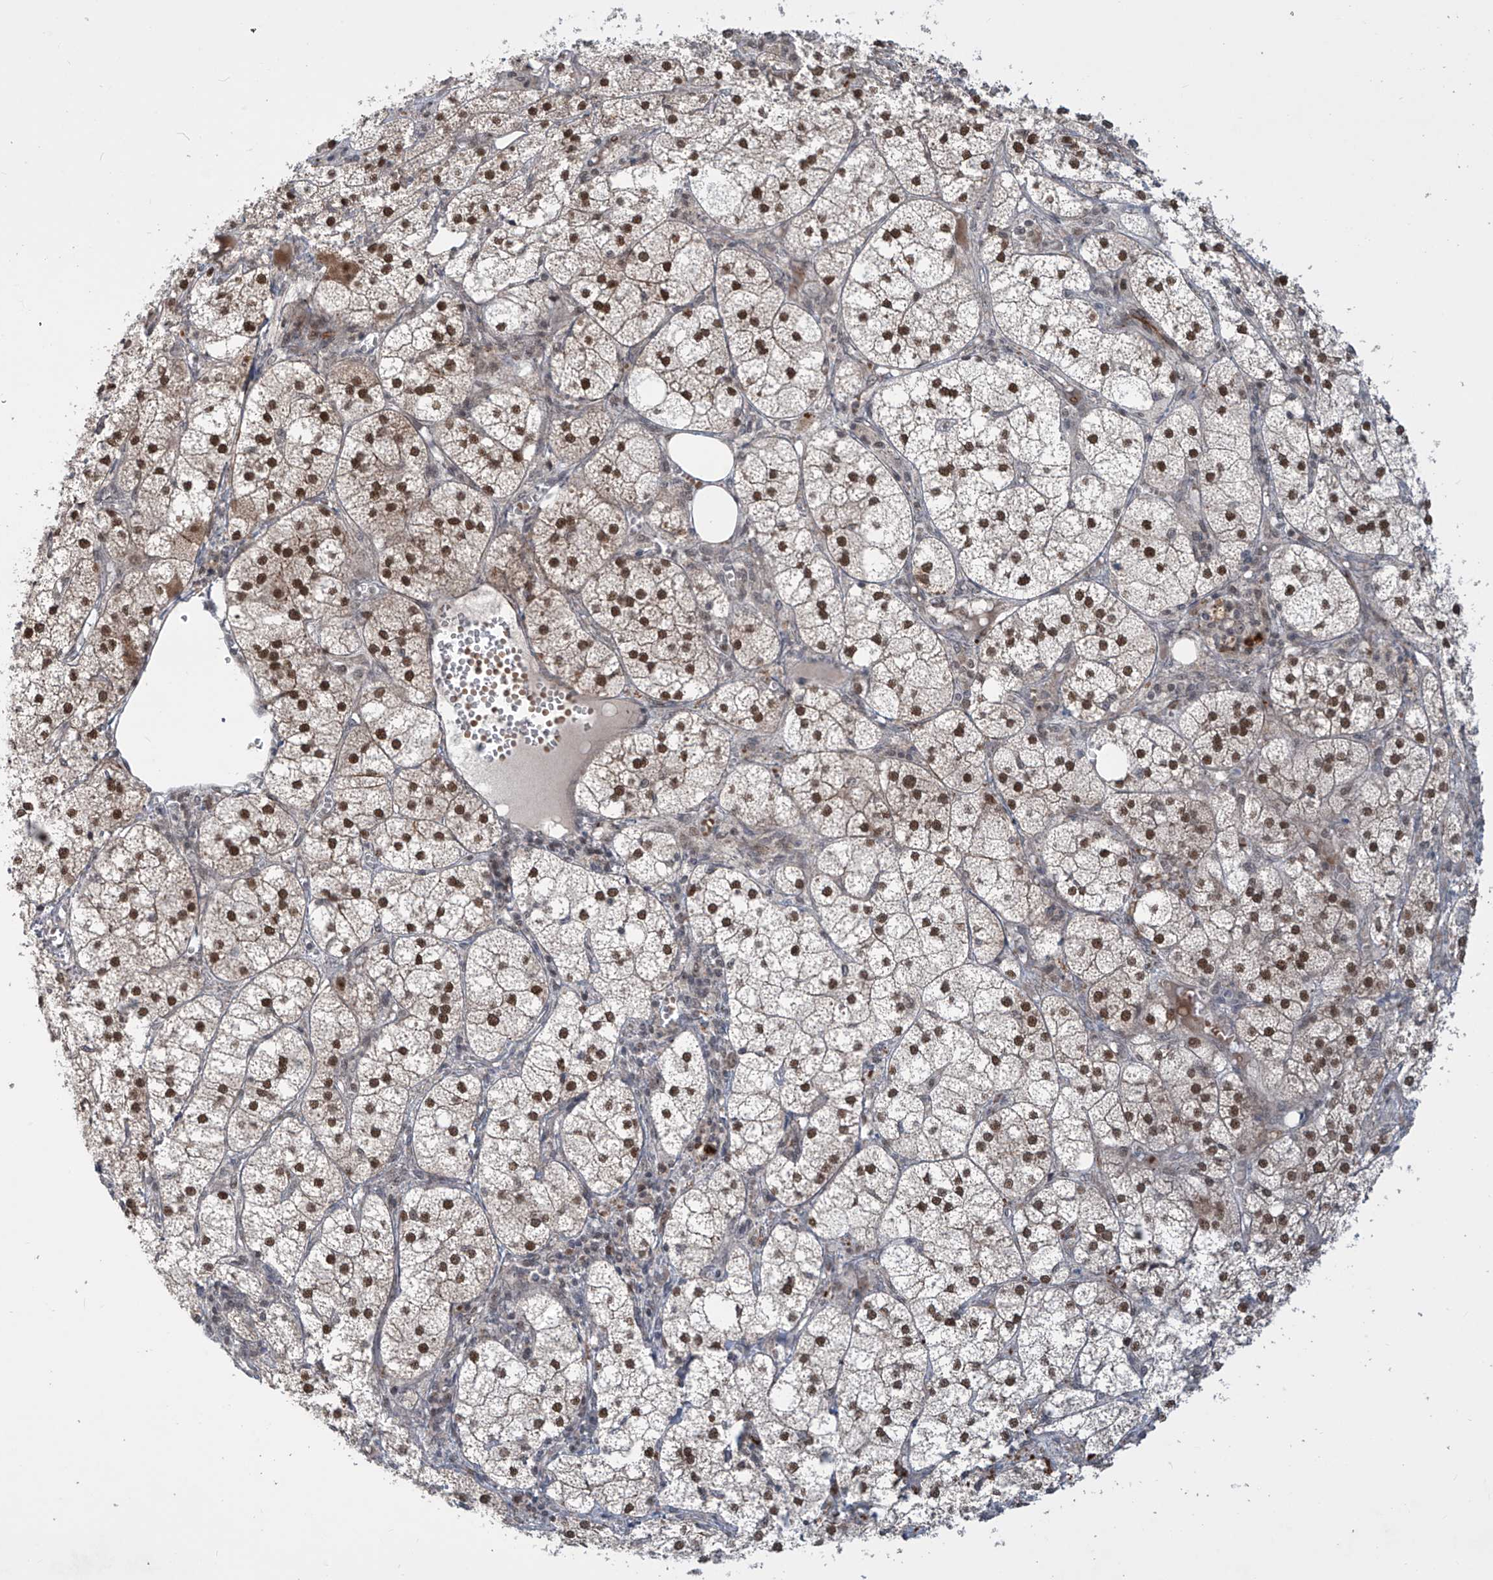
{"staining": {"intensity": "strong", "quantity": ">75%", "location": "nuclear"}, "tissue": "adrenal gland", "cell_type": "Glandular cells", "image_type": "normal", "snomed": [{"axis": "morphology", "description": "Normal tissue, NOS"}, {"axis": "topography", "description": "Adrenal gland"}], "caption": "Immunohistochemistry (IHC) staining of unremarkable adrenal gland, which displays high levels of strong nuclear positivity in approximately >75% of glandular cells indicating strong nuclear protein positivity. The staining was performed using DAB (3,3'-diaminobenzidine) (brown) for protein detection and nuclei were counterstained in hematoxylin (blue).", "gene": "LAGE3", "patient": {"sex": "female", "age": 61}}